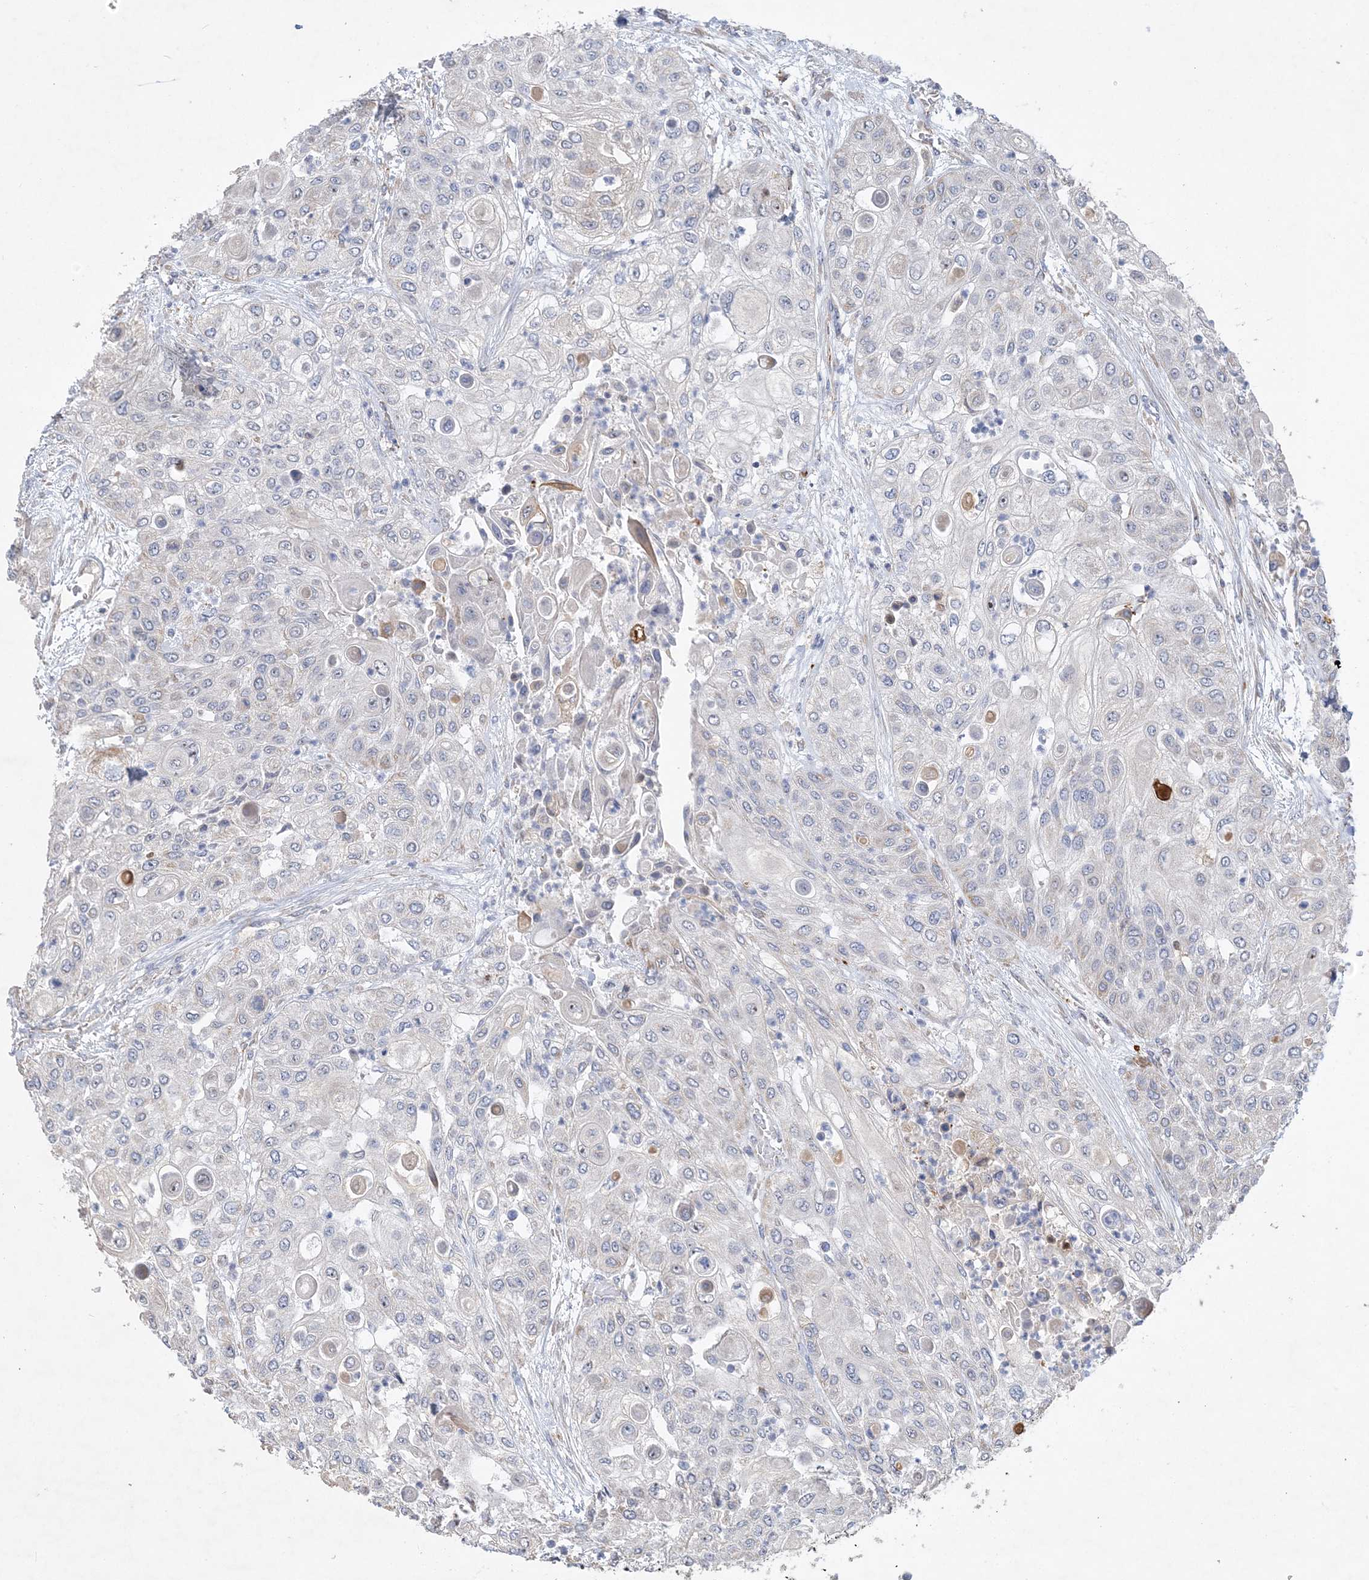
{"staining": {"intensity": "negative", "quantity": "none", "location": "none"}, "tissue": "urothelial cancer", "cell_type": "Tumor cells", "image_type": "cancer", "snomed": [{"axis": "morphology", "description": "Urothelial carcinoma, High grade"}, {"axis": "topography", "description": "Urinary bladder"}], "caption": "DAB (3,3'-diaminobenzidine) immunohistochemical staining of human urothelial cancer exhibits no significant staining in tumor cells.", "gene": "FEZ2", "patient": {"sex": "female", "age": 79}}